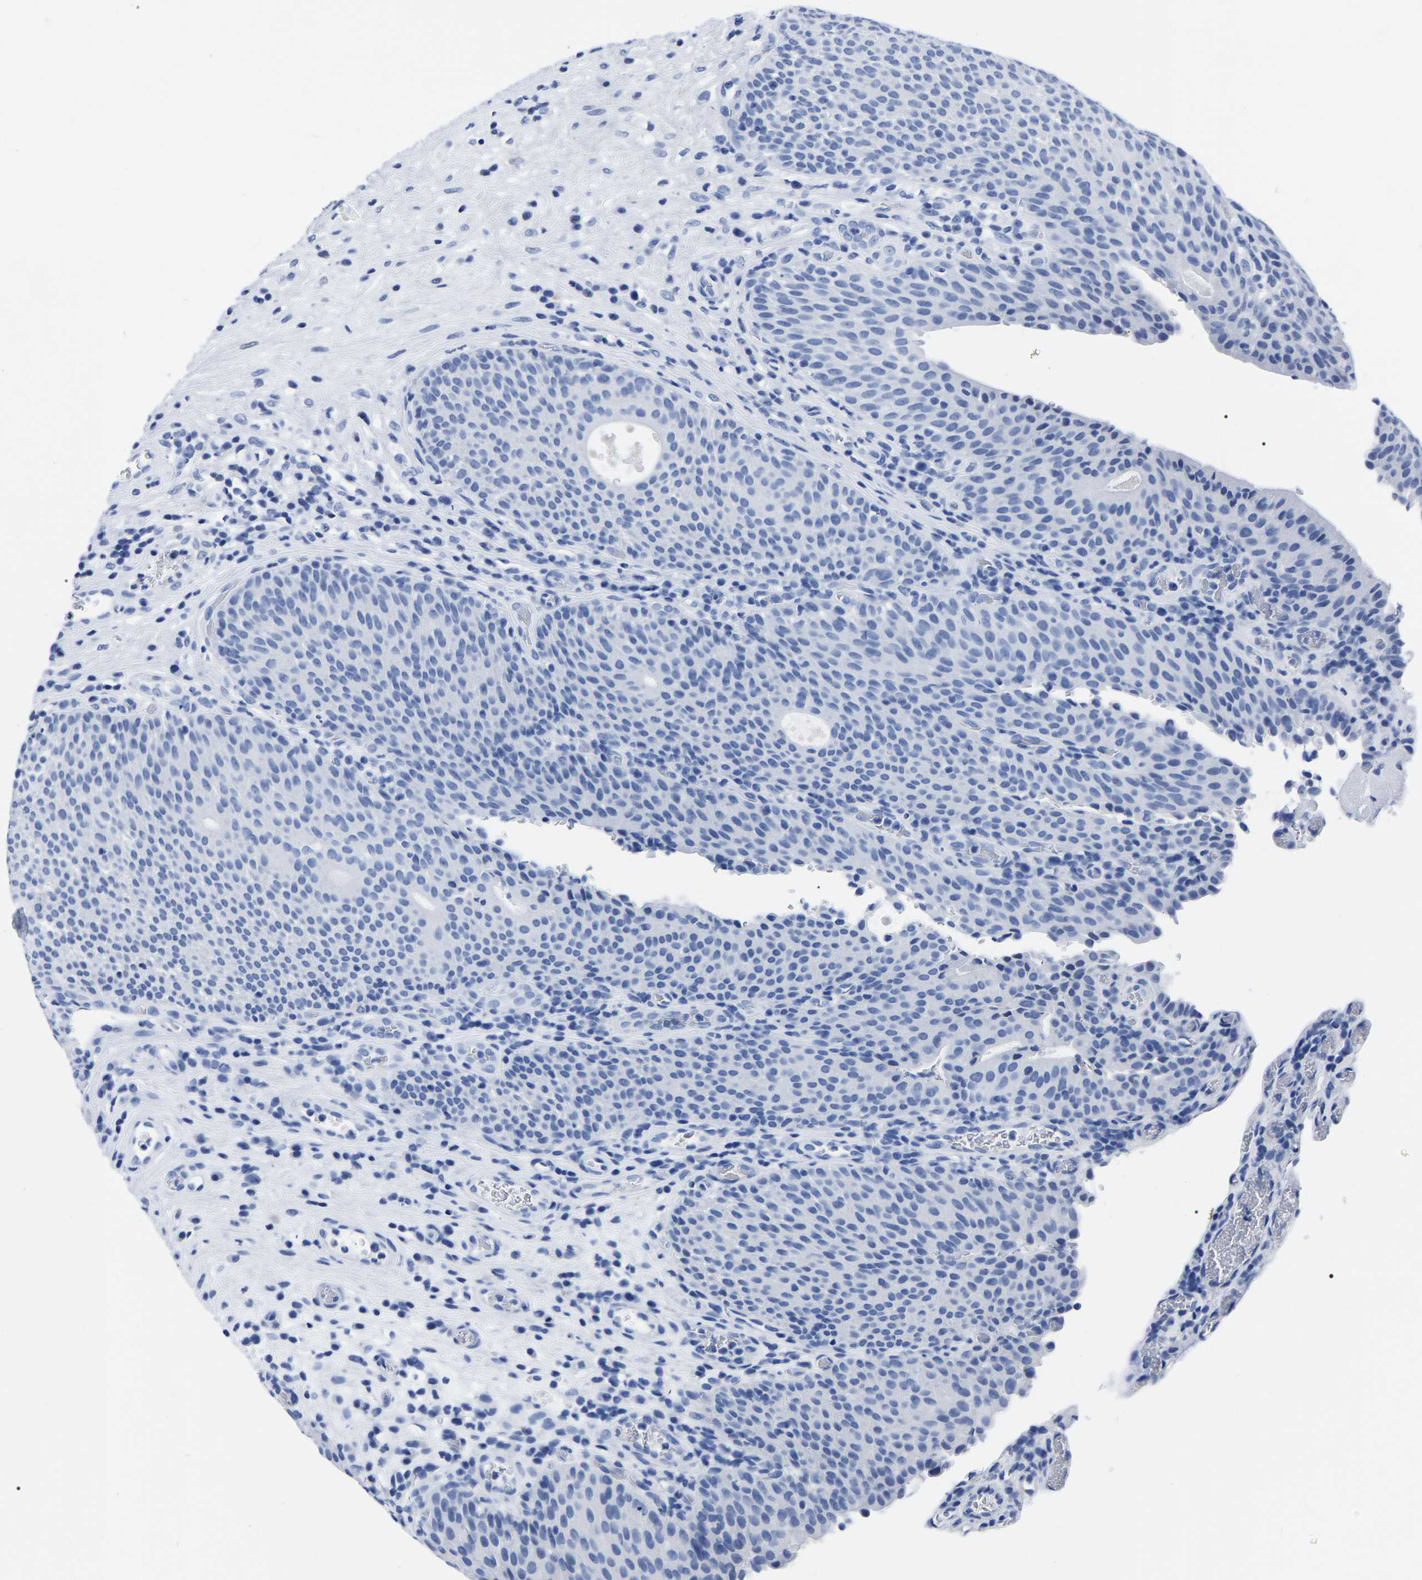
{"staining": {"intensity": "negative", "quantity": "none", "location": "none"}, "tissue": "urothelial cancer", "cell_type": "Tumor cells", "image_type": "cancer", "snomed": [{"axis": "morphology", "description": "Urothelial carcinoma, High grade"}, {"axis": "topography", "description": "Urinary bladder"}], "caption": "Immunohistochemical staining of human high-grade urothelial carcinoma reveals no significant expression in tumor cells.", "gene": "IMPG2", "patient": {"sex": "male", "age": 74}}